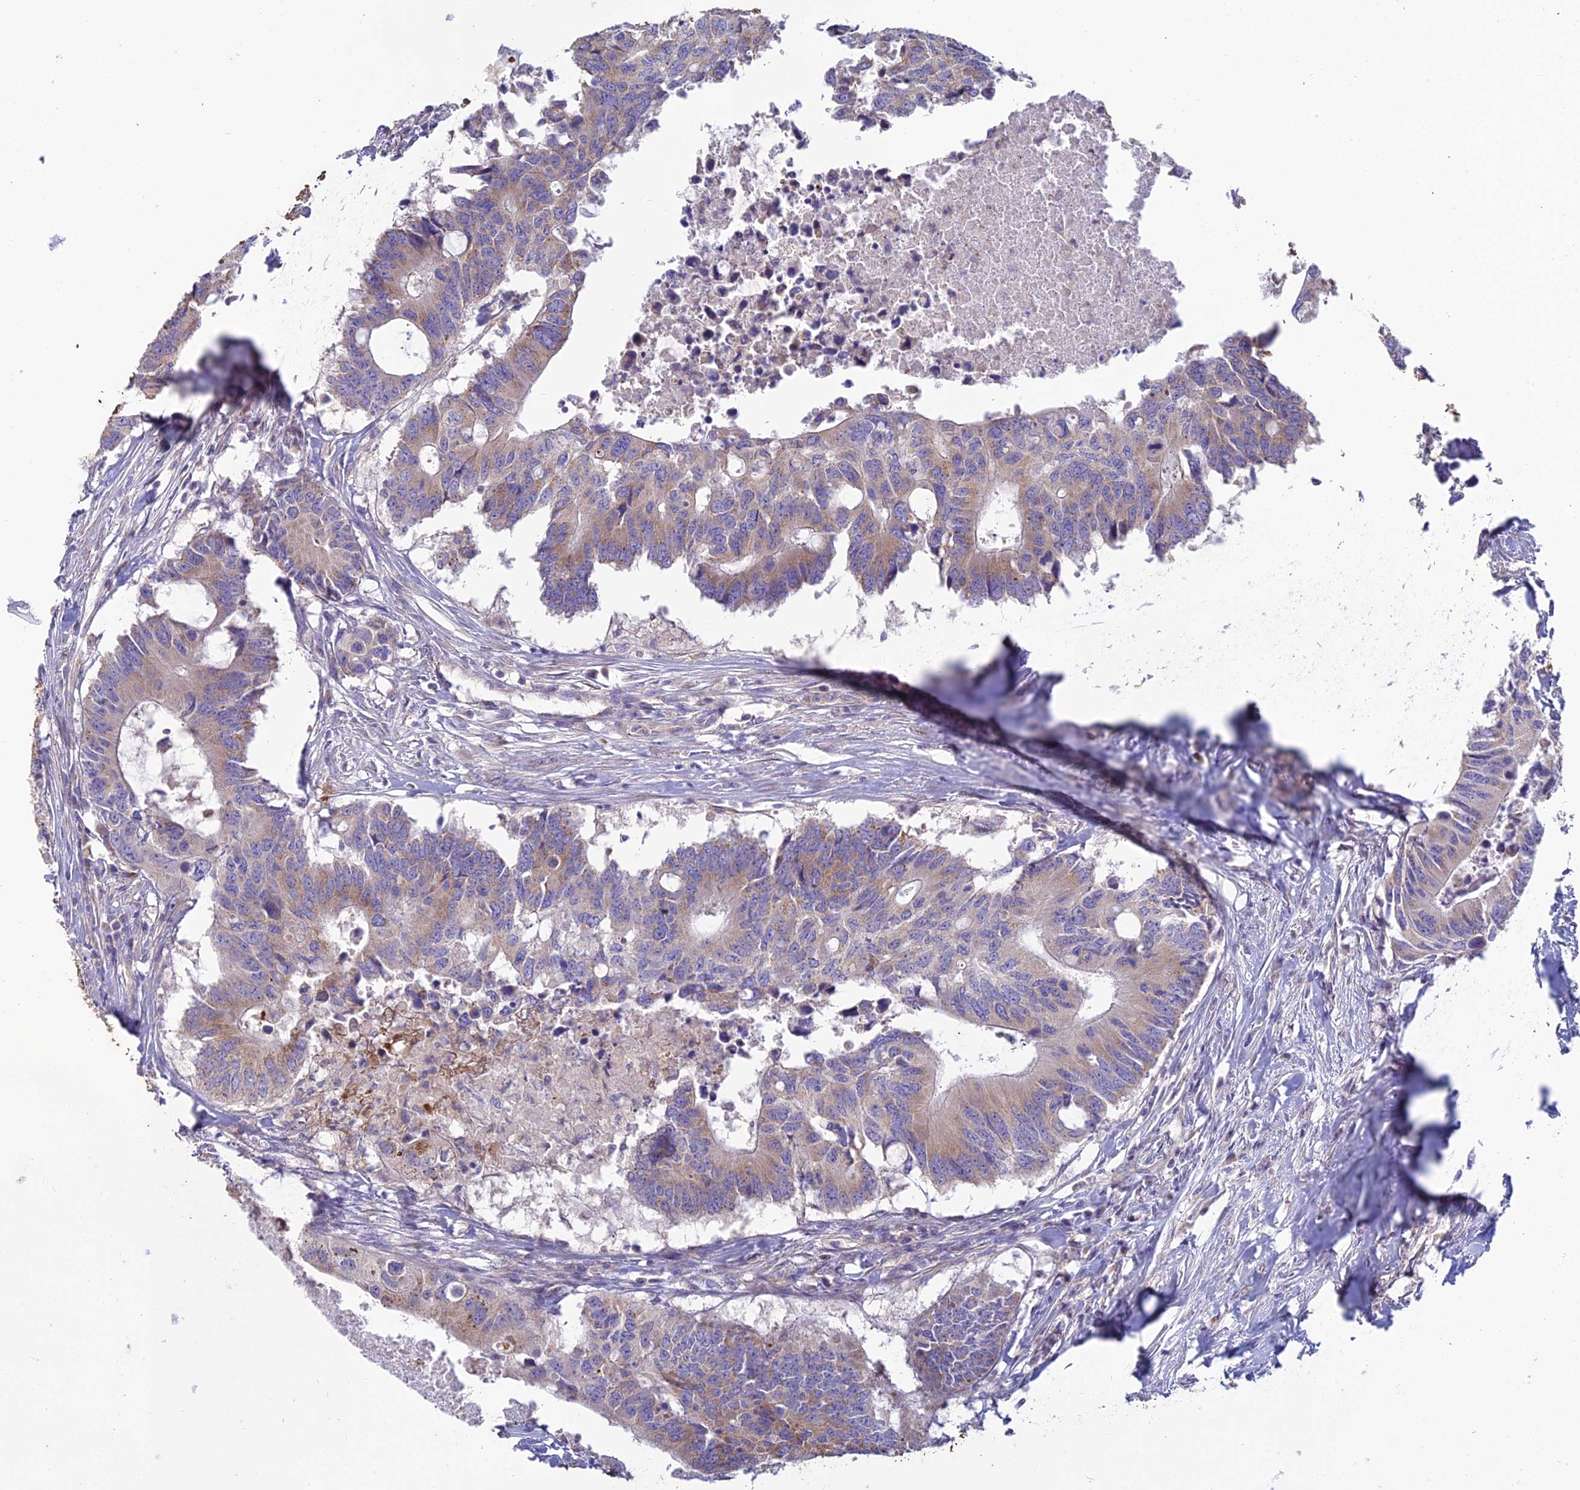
{"staining": {"intensity": "weak", "quantity": "25%-75%", "location": "cytoplasmic/membranous"}, "tissue": "colorectal cancer", "cell_type": "Tumor cells", "image_type": "cancer", "snomed": [{"axis": "morphology", "description": "Adenocarcinoma, NOS"}, {"axis": "topography", "description": "Colon"}], "caption": "This histopathology image shows immunohistochemistry staining of colorectal cancer, with low weak cytoplasmic/membranous expression in about 25%-75% of tumor cells.", "gene": "DUS2", "patient": {"sex": "male", "age": 71}}